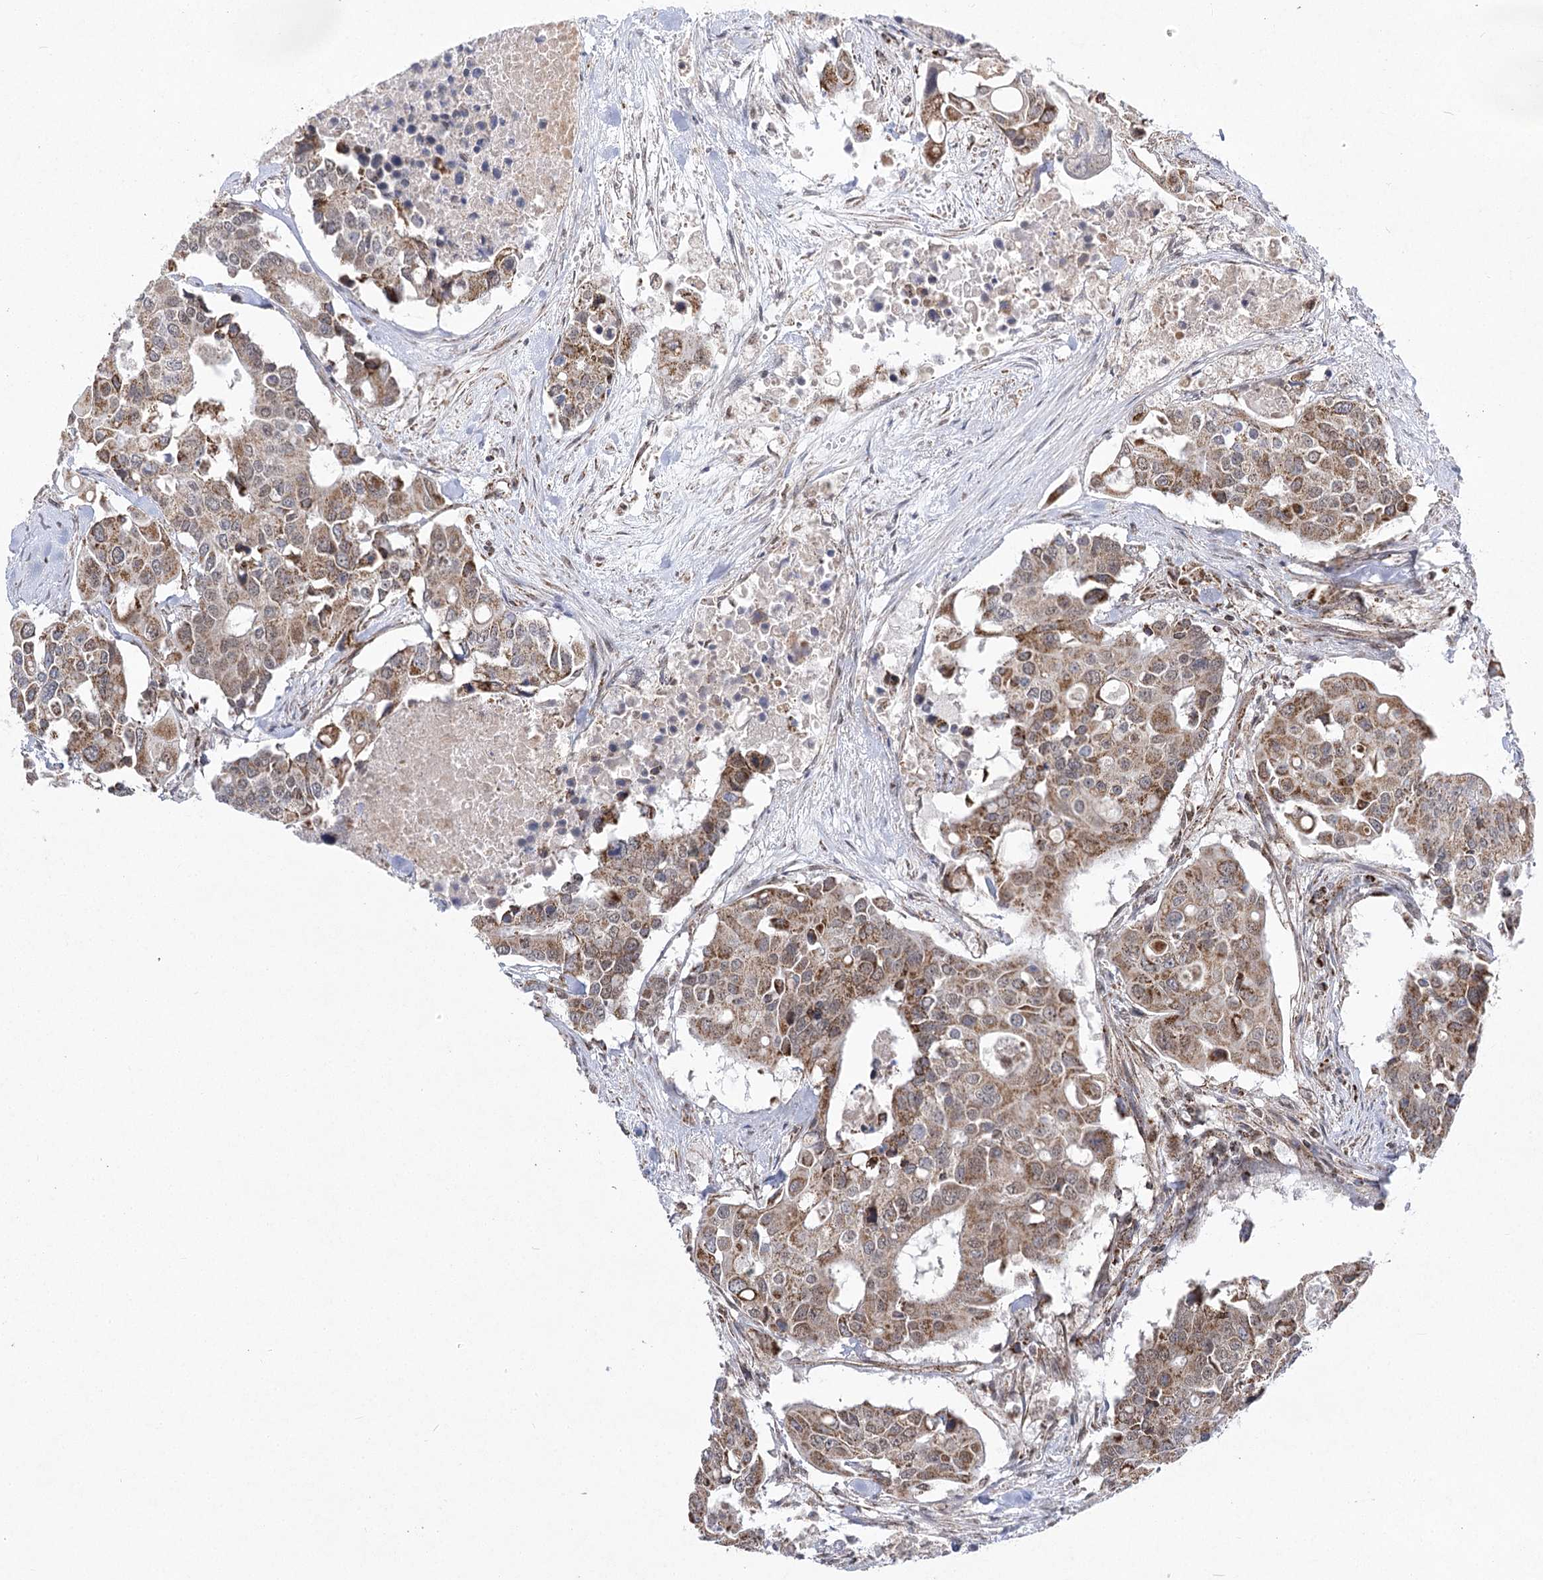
{"staining": {"intensity": "moderate", "quantity": ">75%", "location": "cytoplasmic/membranous,nuclear"}, "tissue": "colorectal cancer", "cell_type": "Tumor cells", "image_type": "cancer", "snomed": [{"axis": "morphology", "description": "Adenocarcinoma, NOS"}, {"axis": "topography", "description": "Colon"}], "caption": "Colorectal cancer was stained to show a protein in brown. There is medium levels of moderate cytoplasmic/membranous and nuclear staining in about >75% of tumor cells.", "gene": "SLC4A1AP", "patient": {"sex": "male", "age": 77}}